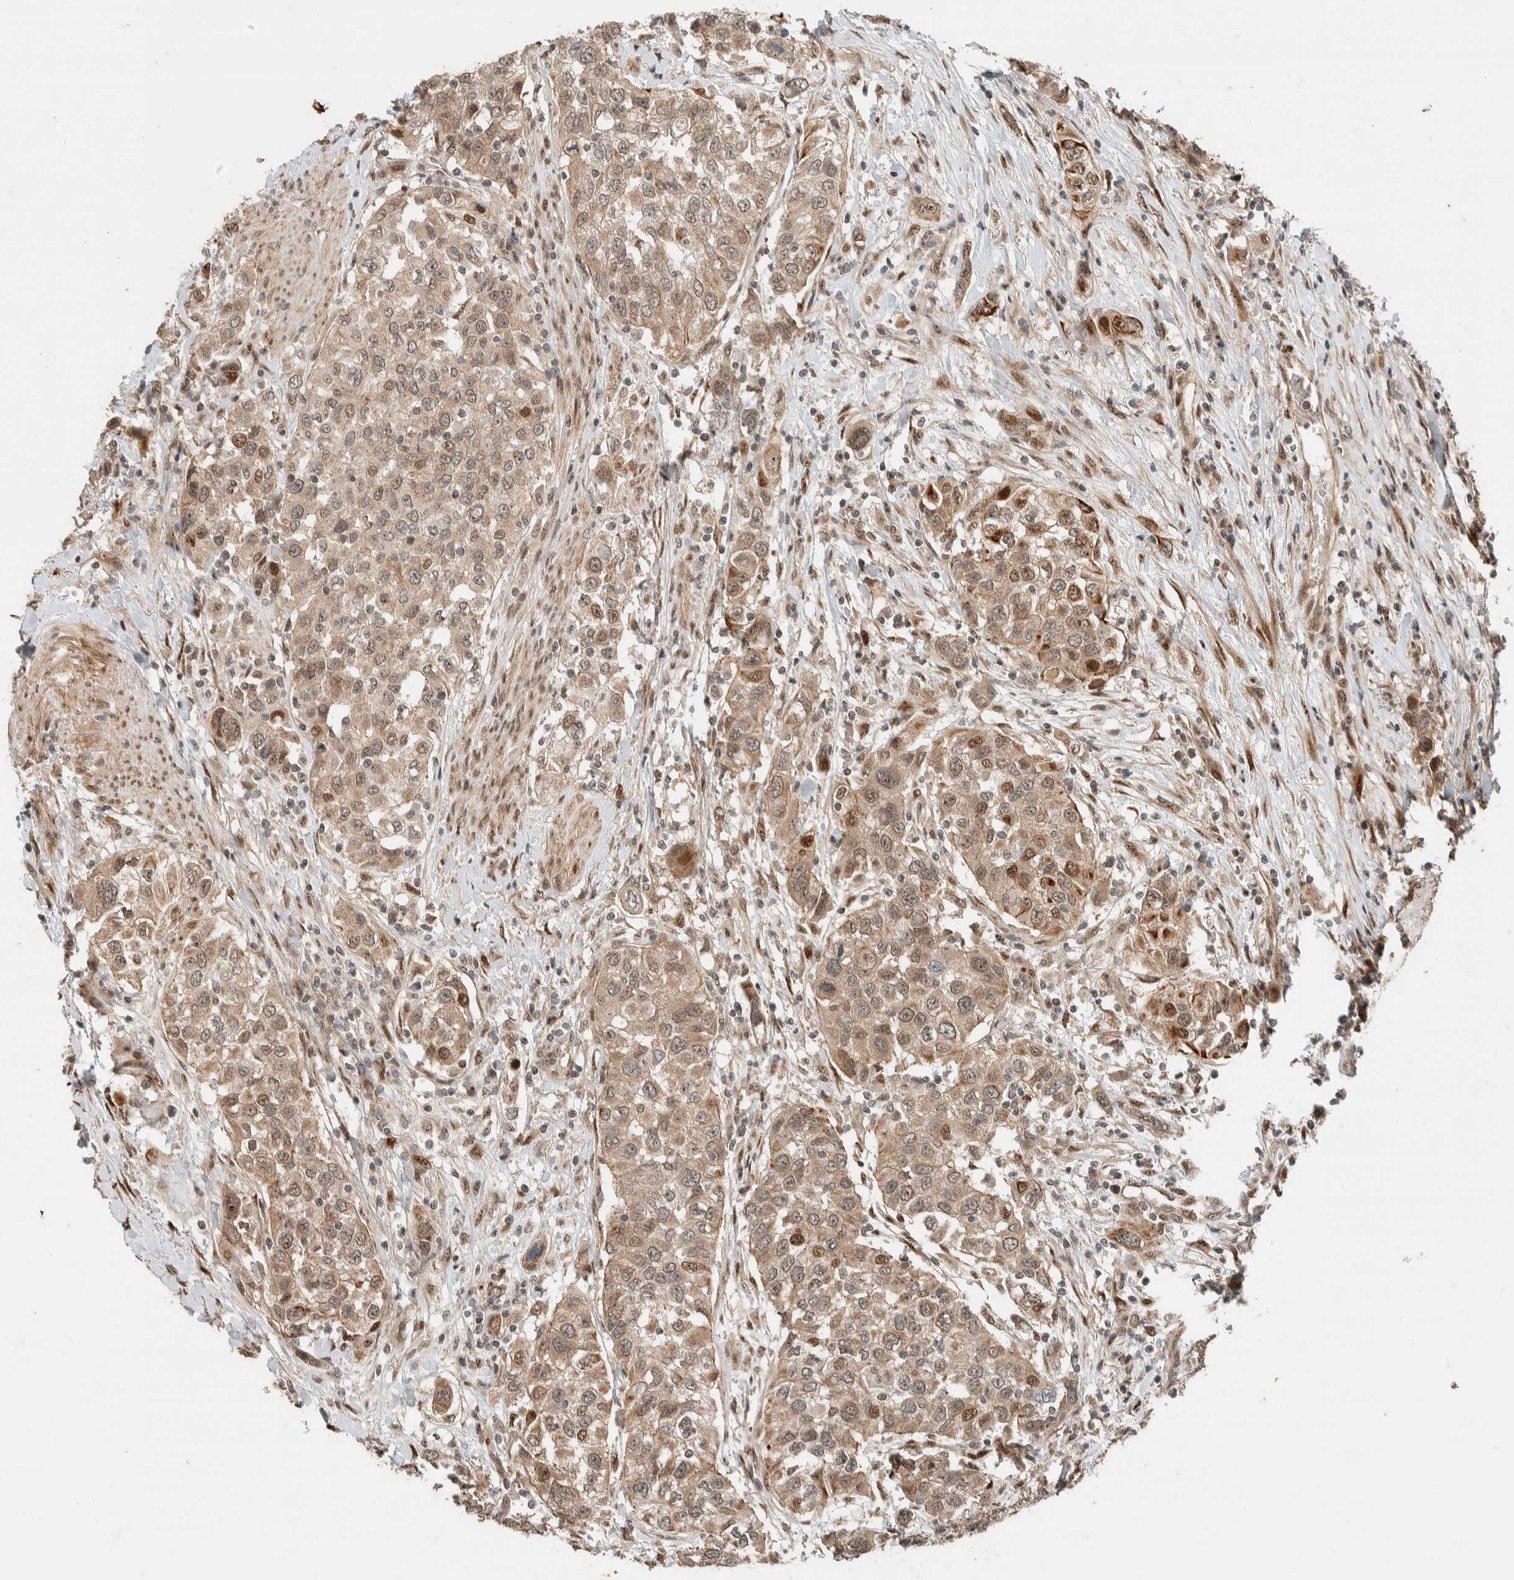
{"staining": {"intensity": "moderate", "quantity": ">75%", "location": "cytoplasmic/membranous,nuclear"}, "tissue": "urothelial cancer", "cell_type": "Tumor cells", "image_type": "cancer", "snomed": [{"axis": "morphology", "description": "Urothelial carcinoma, High grade"}, {"axis": "topography", "description": "Urinary bladder"}], "caption": "The photomicrograph reveals immunohistochemical staining of urothelial cancer. There is moderate cytoplasmic/membranous and nuclear expression is identified in approximately >75% of tumor cells. (Stains: DAB in brown, nuclei in blue, Microscopy: brightfield microscopy at high magnification).", "gene": "STXBP4", "patient": {"sex": "female", "age": 80}}